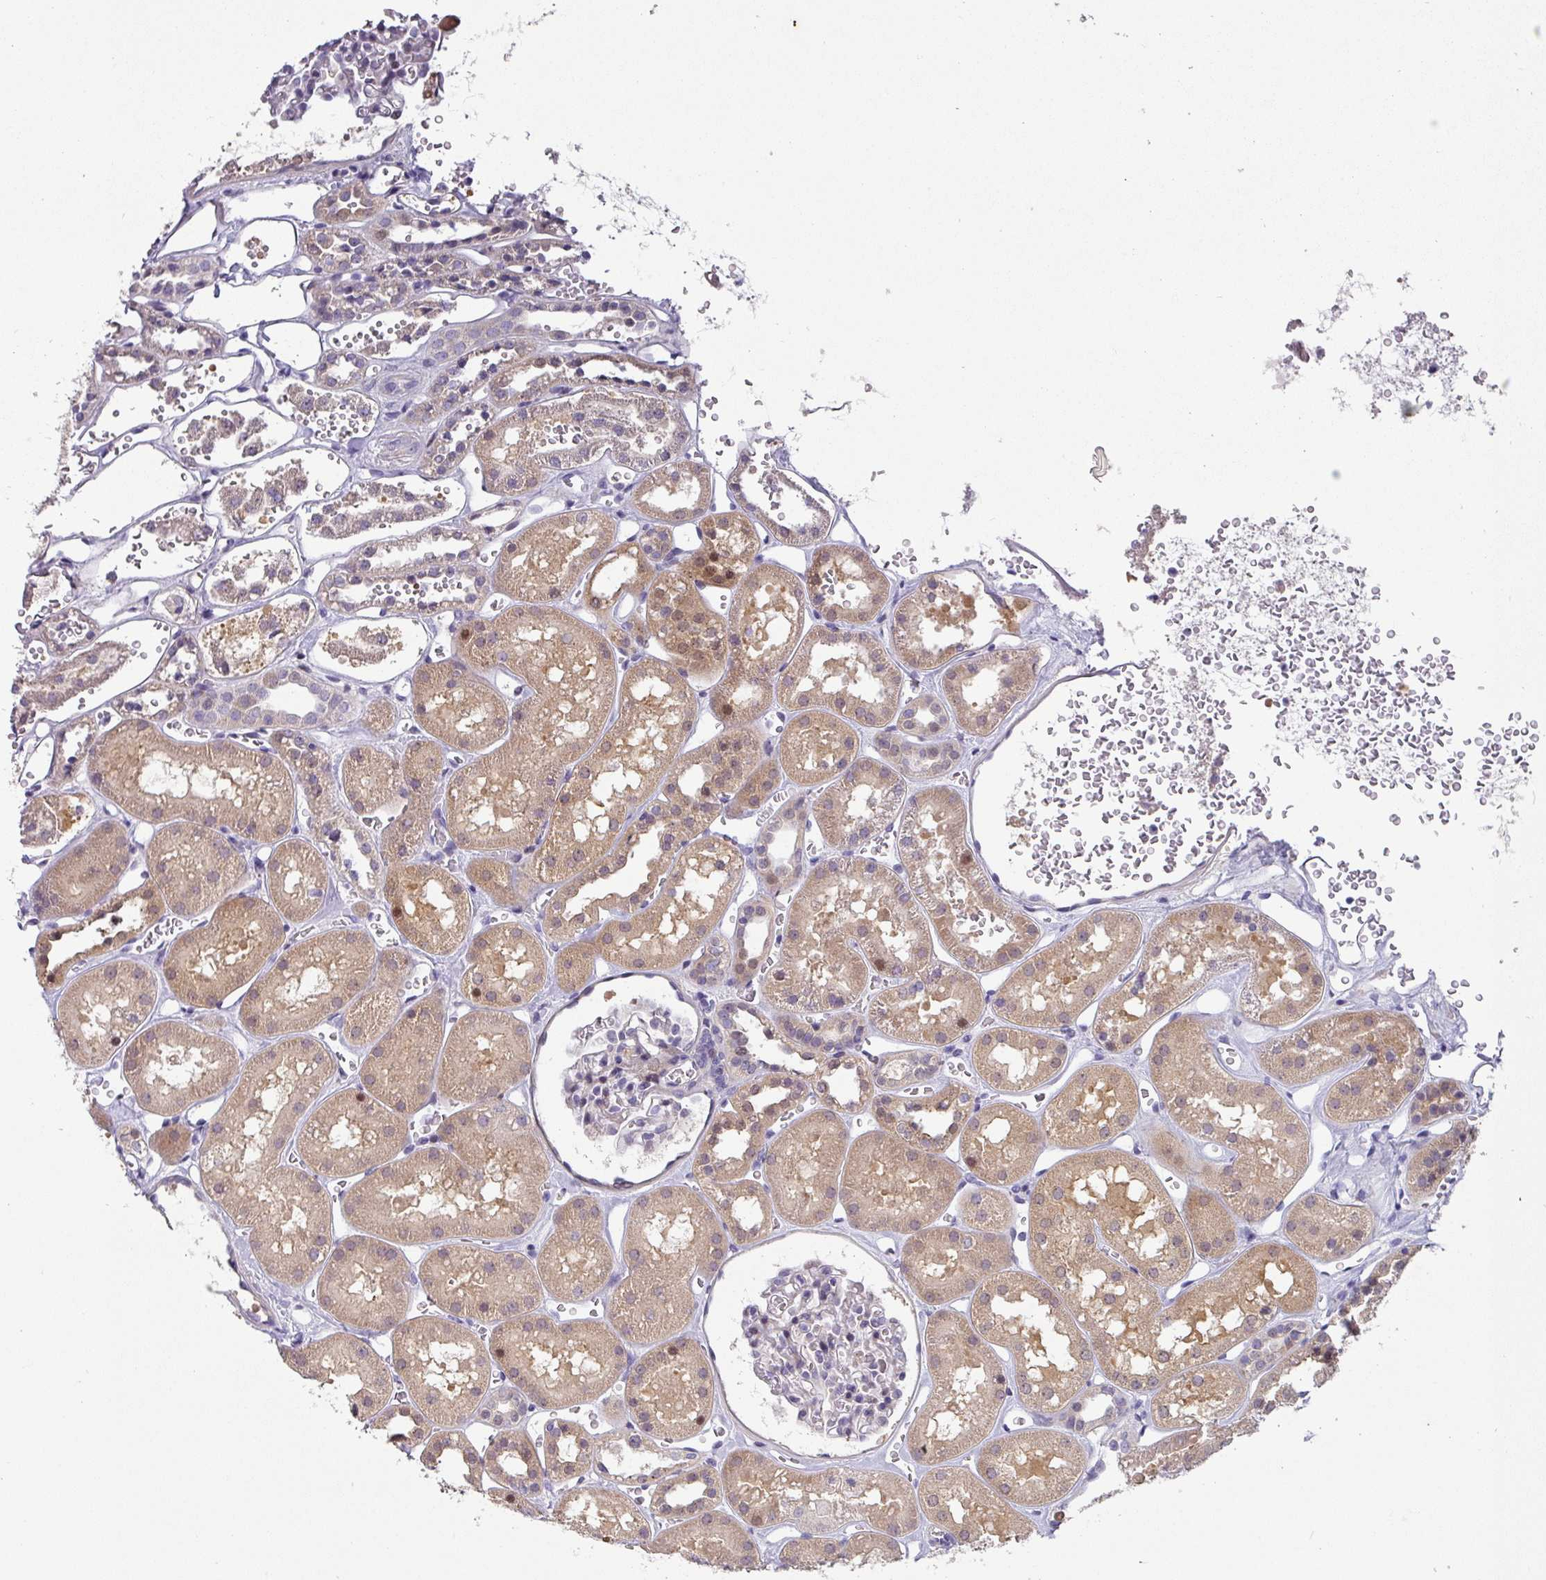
{"staining": {"intensity": "negative", "quantity": "none", "location": "none"}, "tissue": "kidney", "cell_type": "Cells in glomeruli", "image_type": "normal", "snomed": [{"axis": "morphology", "description": "Normal tissue, NOS"}, {"axis": "topography", "description": "Kidney"}], "caption": "This micrograph is of unremarkable kidney stained with immunohistochemistry (IHC) to label a protein in brown with the nuclei are counter-stained blue. There is no staining in cells in glomeruli. Nuclei are stained in blue.", "gene": "KLHL3", "patient": {"sex": "female", "age": 41}}